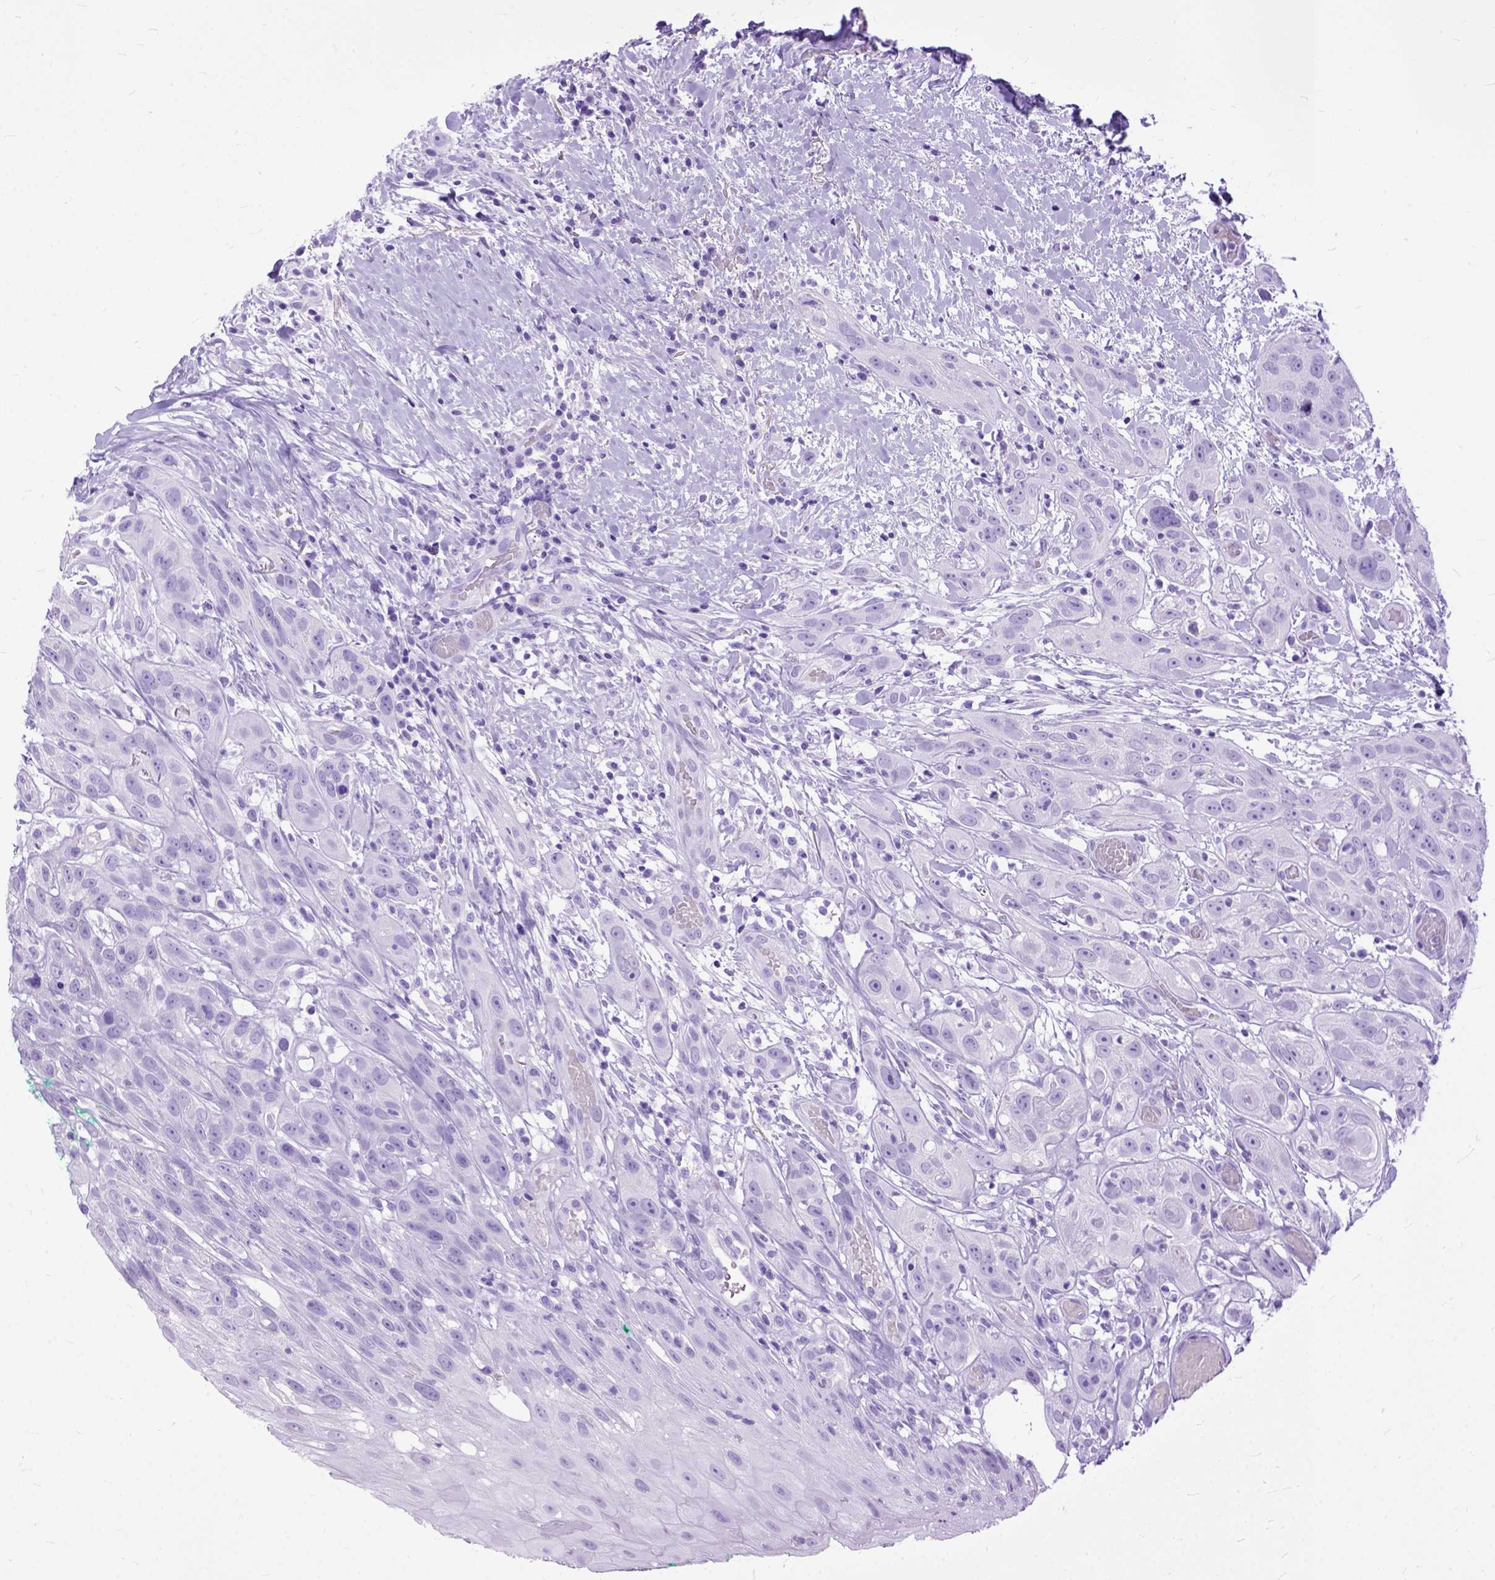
{"staining": {"intensity": "negative", "quantity": "none", "location": "none"}, "tissue": "head and neck cancer", "cell_type": "Tumor cells", "image_type": "cancer", "snomed": [{"axis": "morphology", "description": "Normal tissue, NOS"}, {"axis": "morphology", "description": "Squamous cell carcinoma, NOS"}, {"axis": "topography", "description": "Oral tissue"}, {"axis": "topography", "description": "Salivary gland"}, {"axis": "topography", "description": "Head-Neck"}], "caption": "This is an immunohistochemistry (IHC) histopathology image of human squamous cell carcinoma (head and neck). There is no positivity in tumor cells.", "gene": "GNGT1", "patient": {"sex": "female", "age": 62}}